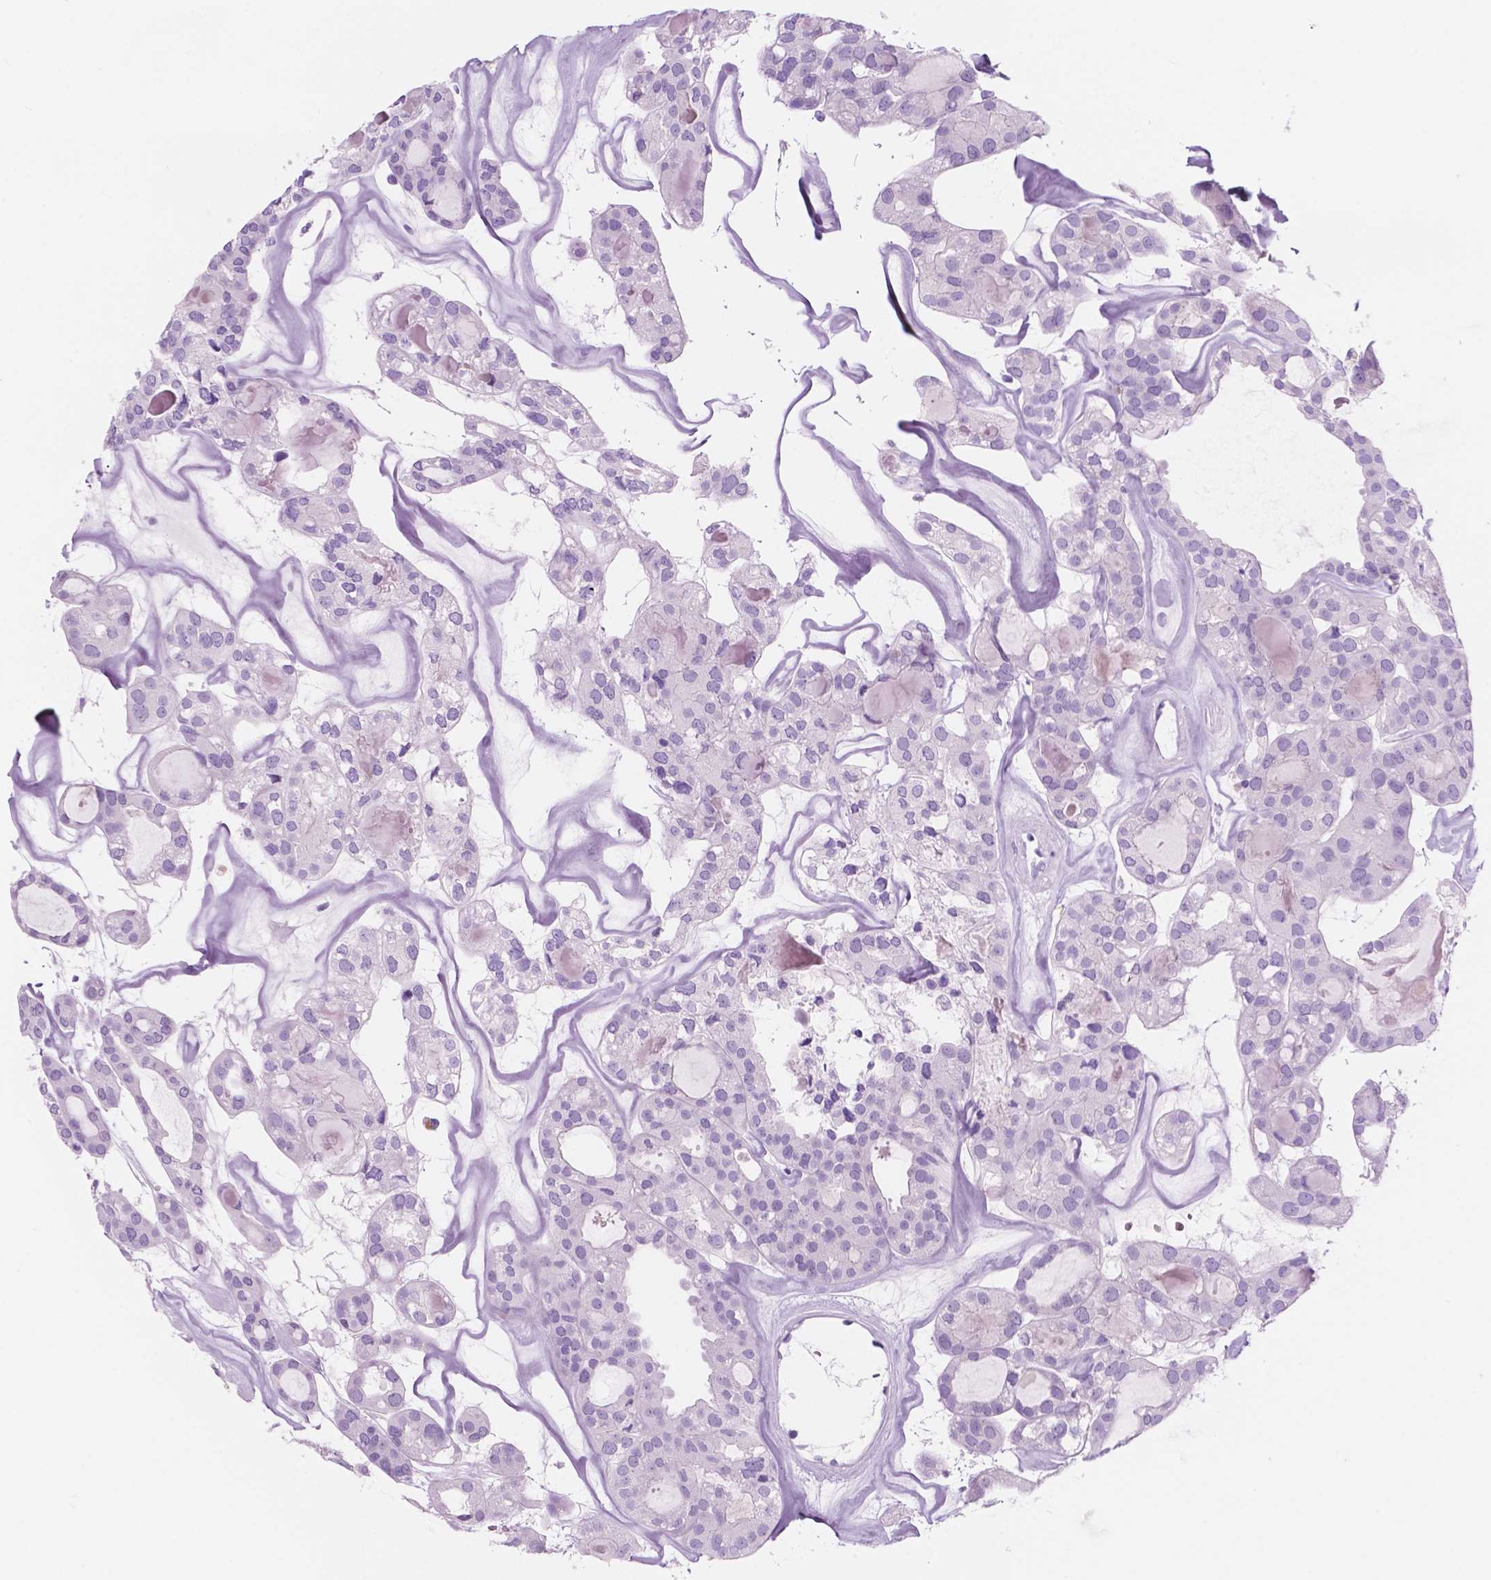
{"staining": {"intensity": "negative", "quantity": "none", "location": "none"}, "tissue": "thyroid cancer", "cell_type": "Tumor cells", "image_type": "cancer", "snomed": [{"axis": "morphology", "description": "Follicular adenoma carcinoma, NOS"}, {"axis": "topography", "description": "Thyroid gland"}], "caption": "Image shows no significant protein expression in tumor cells of follicular adenoma carcinoma (thyroid).", "gene": "CUZD1", "patient": {"sex": "male", "age": 75}}